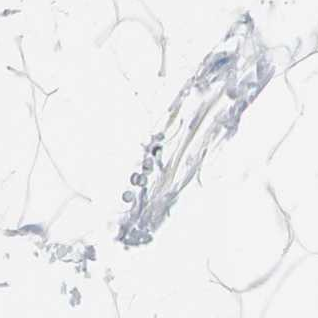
{"staining": {"intensity": "weak", "quantity": "<25%", "location": "cytoplasmic/membranous"}, "tissue": "adipose tissue", "cell_type": "Adipocytes", "image_type": "normal", "snomed": [{"axis": "morphology", "description": "Normal tissue, NOS"}, {"axis": "topography", "description": "Soft tissue"}], "caption": "This photomicrograph is of unremarkable adipose tissue stained with immunohistochemistry to label a protein in brown with the nuclei are counter-stained blue. There is no expression in adipocytes.", "gene": "STXBP4", "patient": {"sex": "male", "age": 72}}